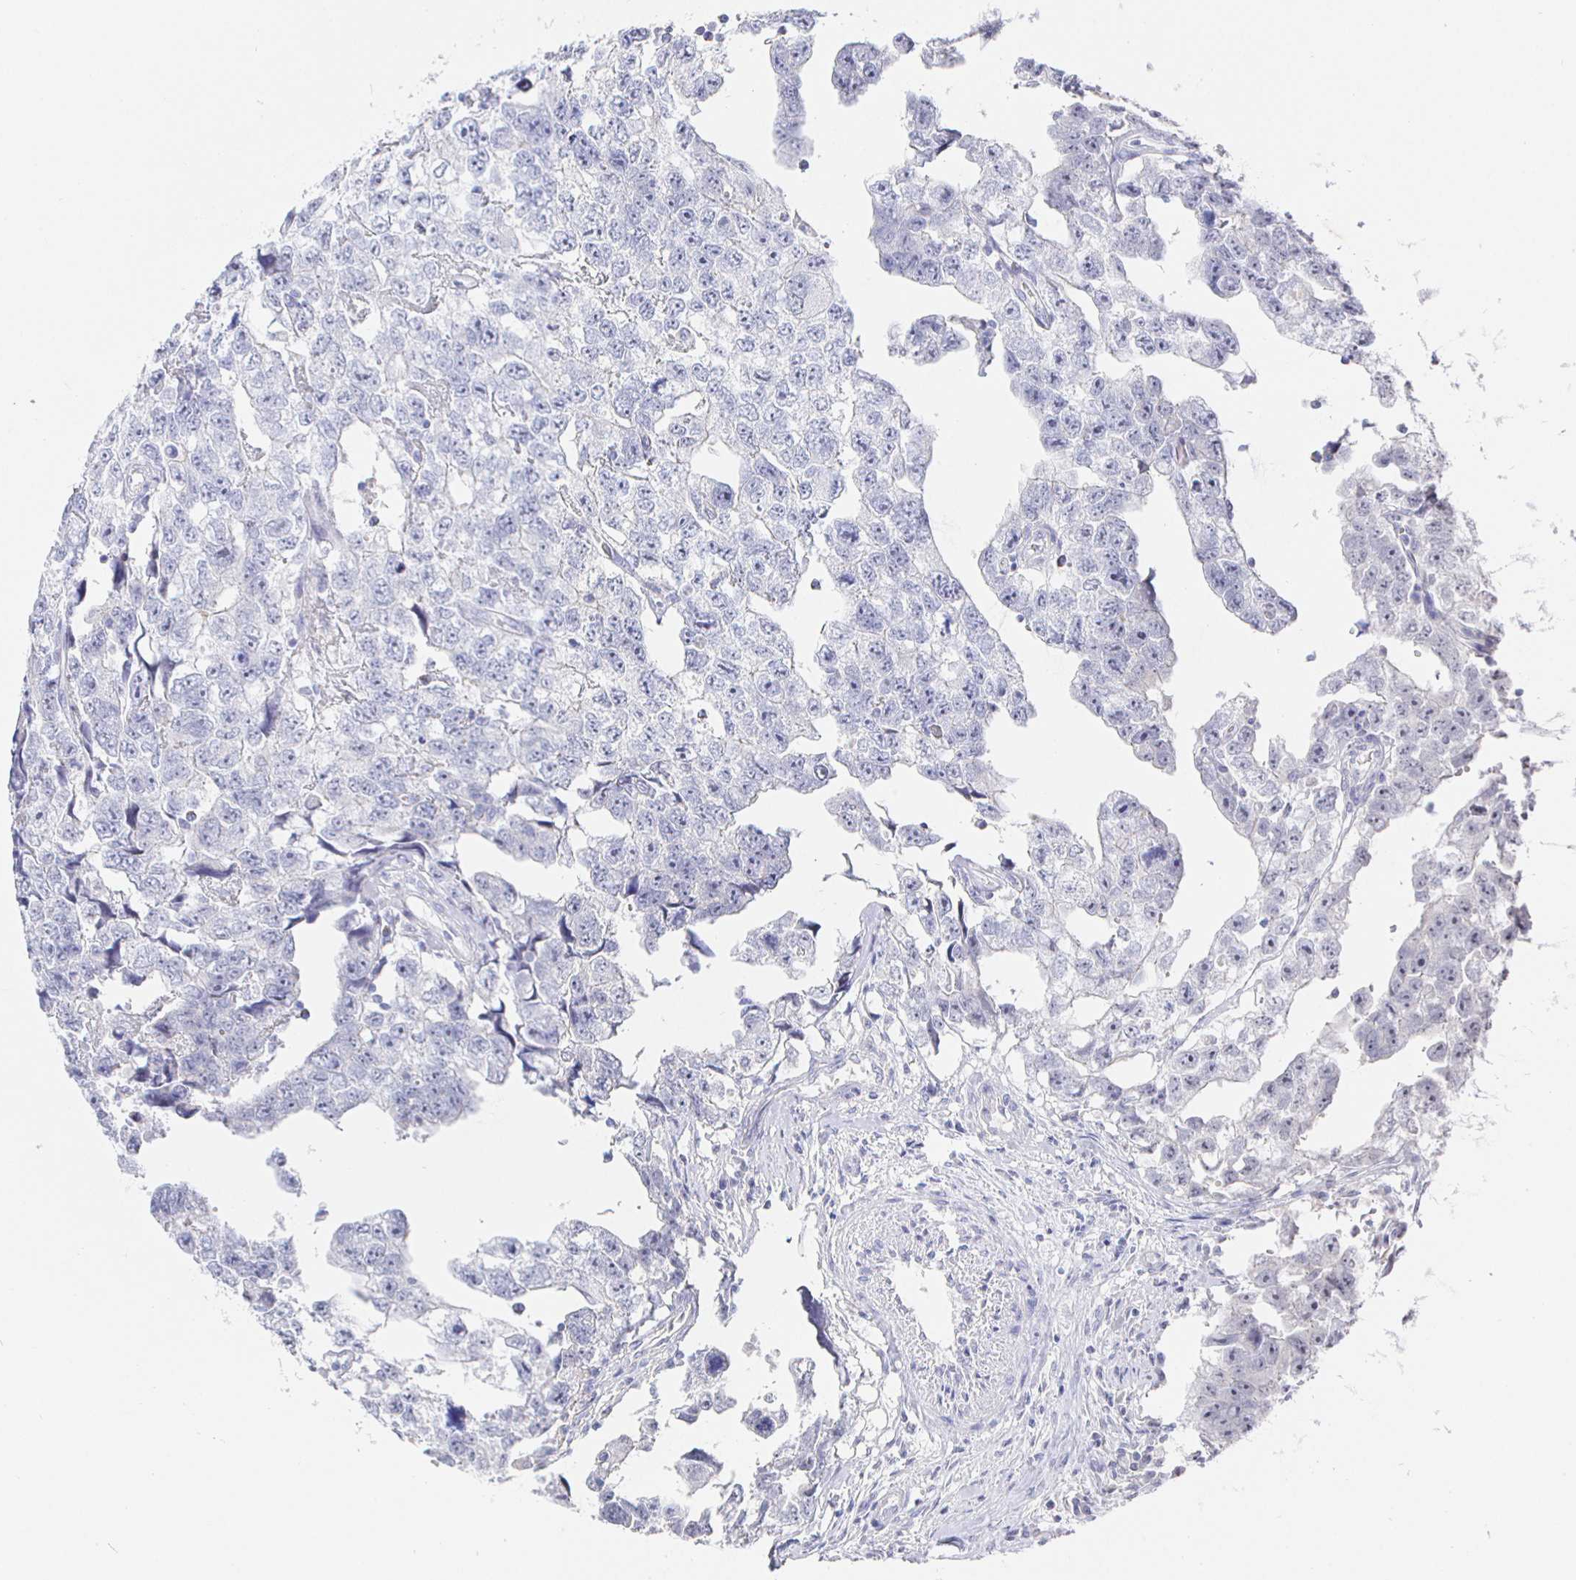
{"staining": {"intensity": "negative", "quantity": "none", "location": "none"}, "tissue": "testis cancer", "cell_type": "Tumor cells", "image_type": "cancer", "snomed": [{"axis": "morphology", "description": "Carcinoma, Embryonal, NOS"}, {"axis": "topography", "description": "Testis"}], "caption": "Immunohistochemistry image of human testis embryonal carcinoma stained for a protein (brown), which displays no expression in tumor cells. (DAB (3,3'-diaminobenzidine) immunohistochemistry (IHC) with hematoxylin counter stain).", "gene": "LRRC23", "patient": {"sex": "male", "age": 22}}